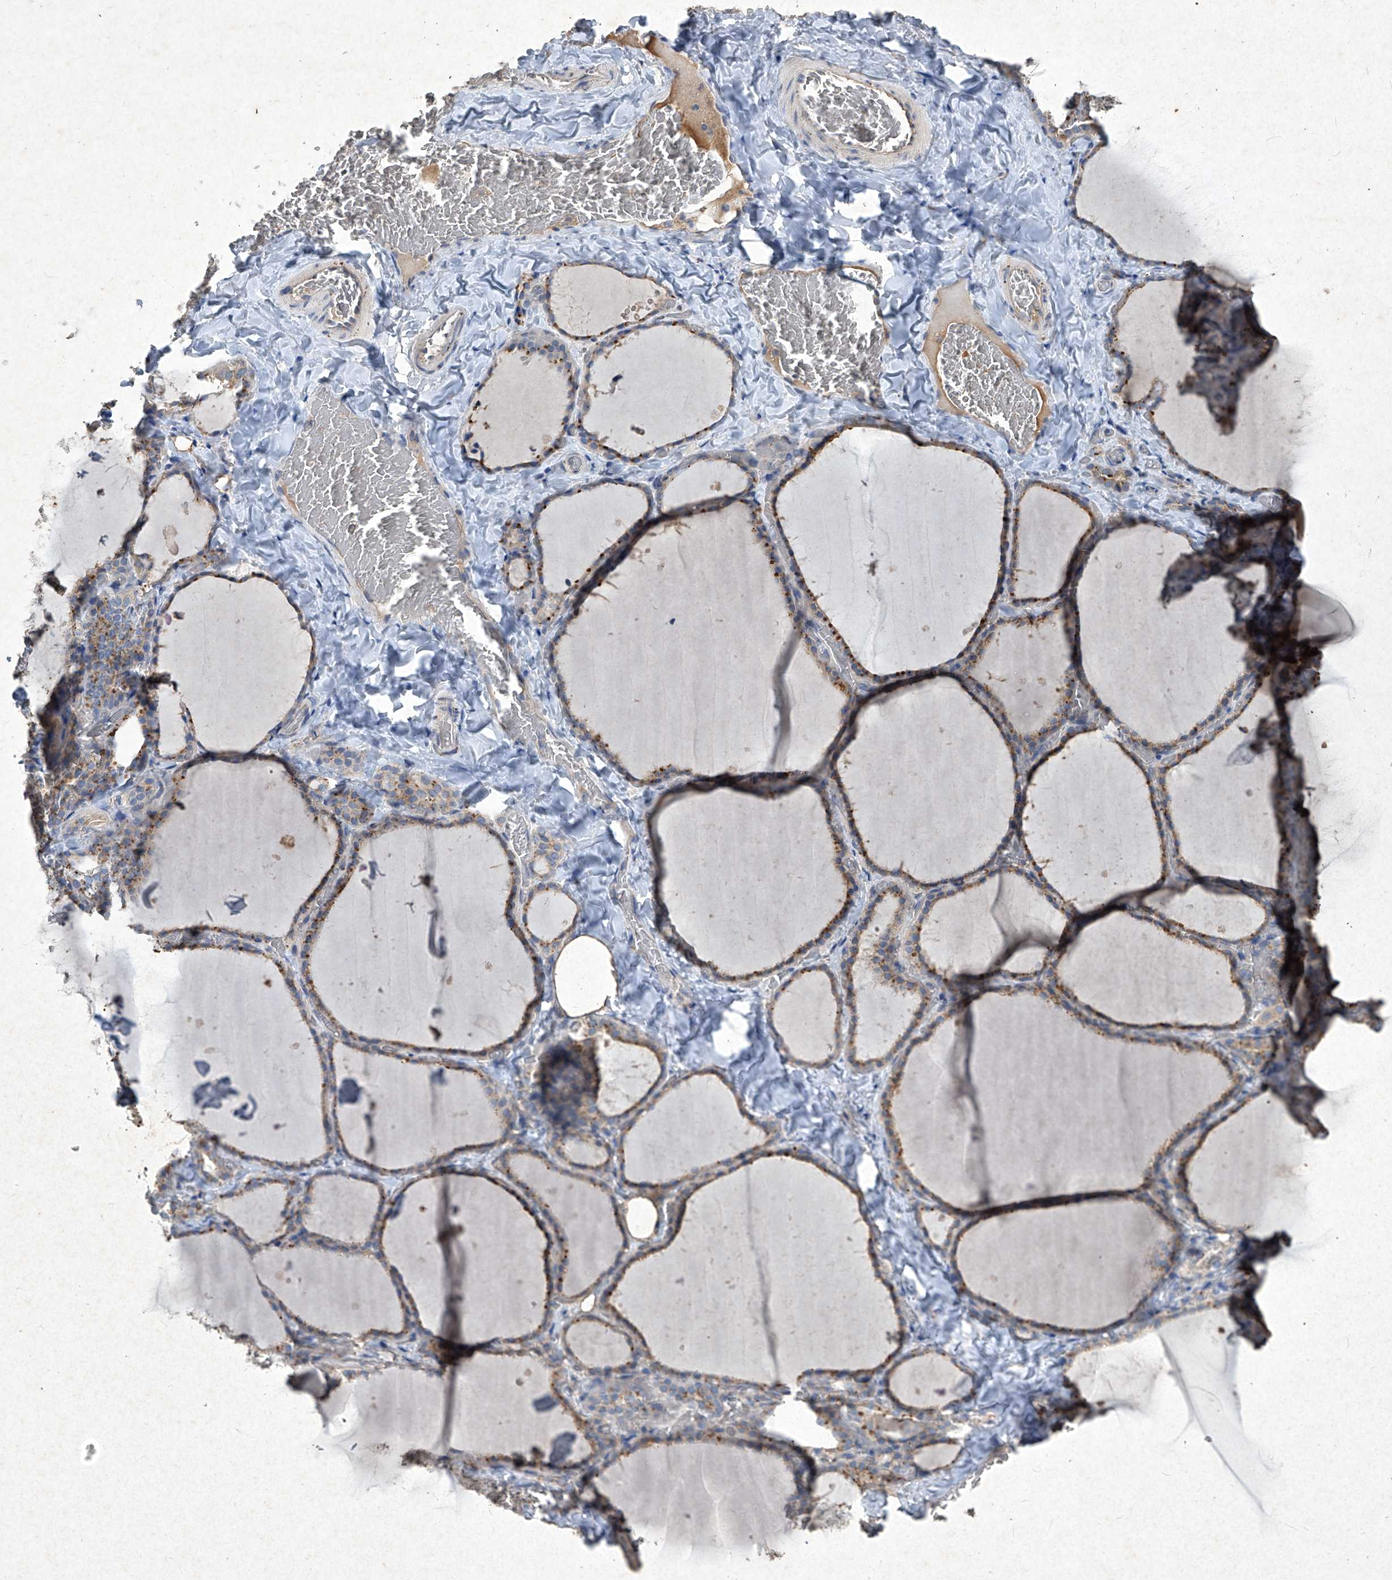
{"staining": {"intensity": "strong", "quantity": "25%-75%", "location": "cytoplasmic/membranous"}, "tissue": "thyroid gland", "cell_type": "Glandular cells", "image_type": "normal", "snomed": [{"axis": "morphology", "description": "Normal tissue, NOS"}, {"axis": "topography", "description": "Thyroid gland"}], "caption": "The micrograph demonstrates immunohistochemical staining of benign thyroid gland. There is strong cytoplasmic/membranous staining is identified in approximately 25%-75% of glandular cells. (DAB (3,3'-diaminobenzidine) = brown stain, brightfield microscopy at high magnification).", "gene": "MED16", "patient": {"sex": "female", "age": 22}}